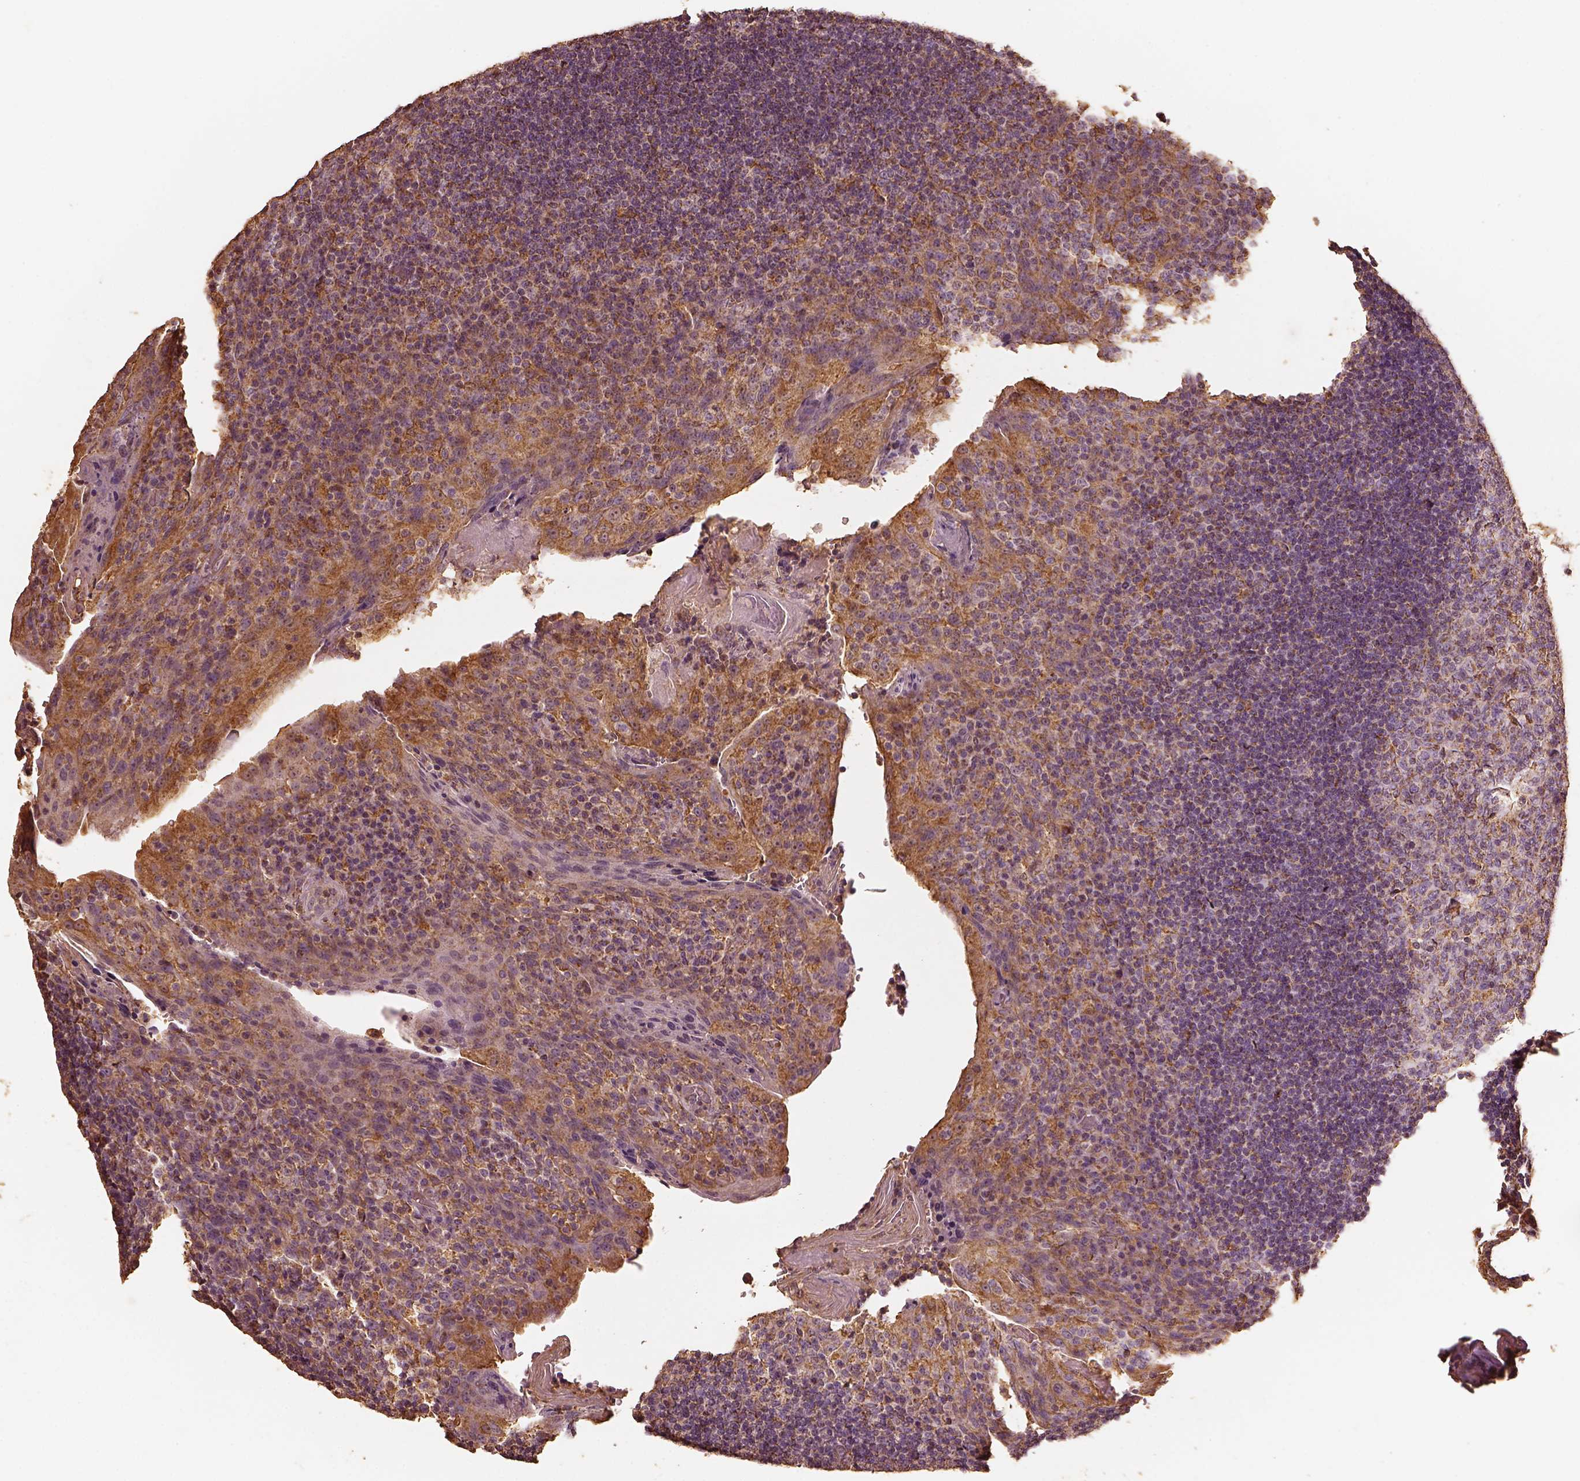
{"staining": {"intensity": "moderate", "quantity": "25%-75%", "location": "cytoplasmic/membranous"}, "tissue": "tonsil", "cell_type": "Germinal center cells", "image_type": "normal", "snomed": [{"axis": "morphology", "description": "Normal tissue, NOS"}, {"axis": "topography", "description": "Tonsil"}], "caption": "Tonsil stained with DAB immunohistochemistry exhibits medium levels of moderate cytoplasmic/membranous staining in about 25%-75% of germinal center cells.", "gene": "PTGES2", "patient": {"sex": "male", "age": 17}}